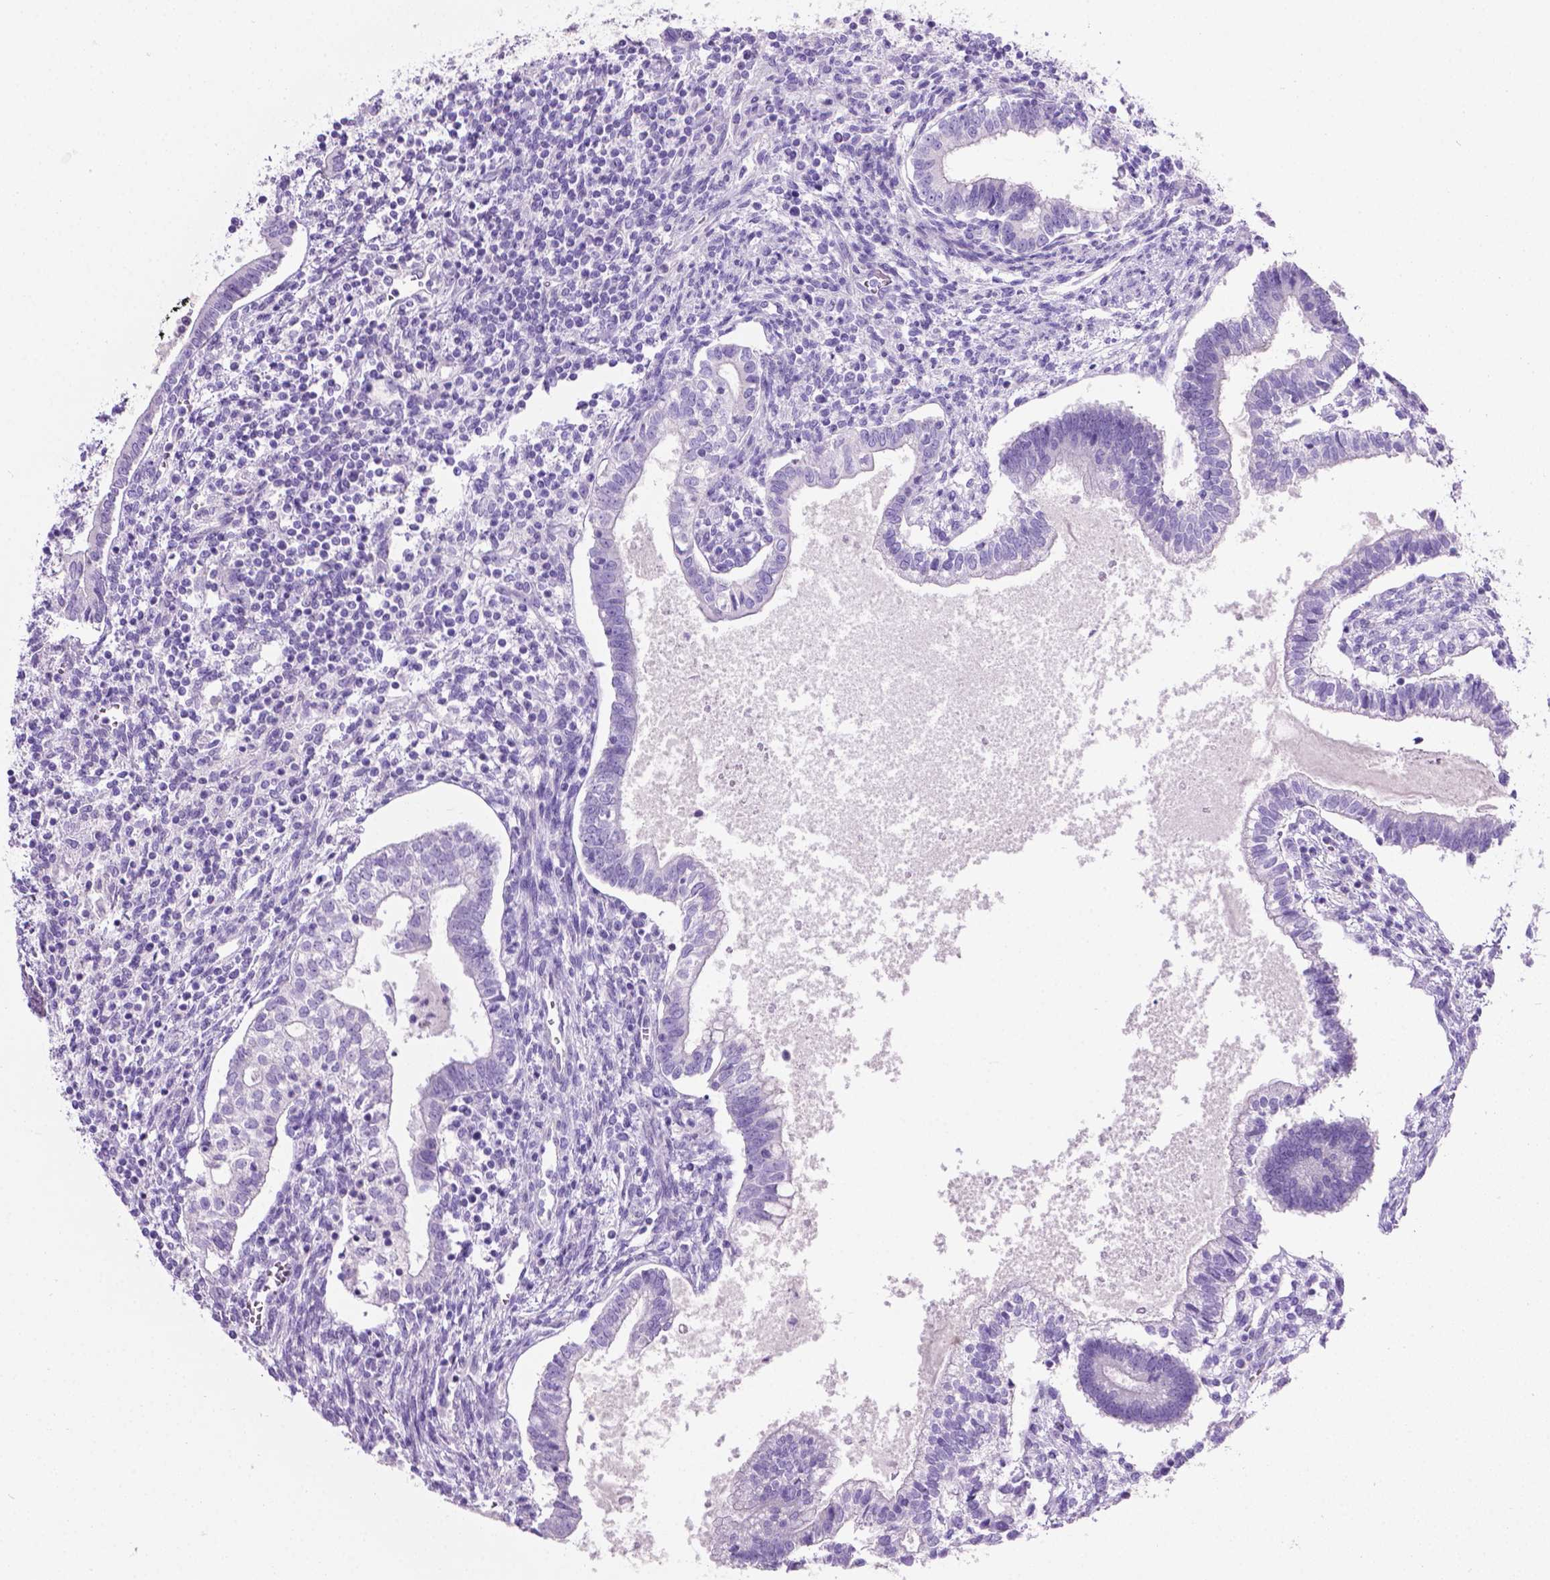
{"staining": {"intensity": "negative", "quantity": "none", "location": "none"}, "tissue": "testis cancer", "cell_type": "Tumor cells", "image_type": "cancer", "snomed": [{"axis": "morphology", "description": "Carcinoma, Embryonal, NOS"}, {"axis": "topography", "description": "Testis"}], "caption": "A micrograph of embryonal carcinoma (testis) stained for a protein shows no brown staining in tumor cells. Nuclei are stained in blue.", "gene": "LELP1", "patient": {"sex": "male", "age": 37}}